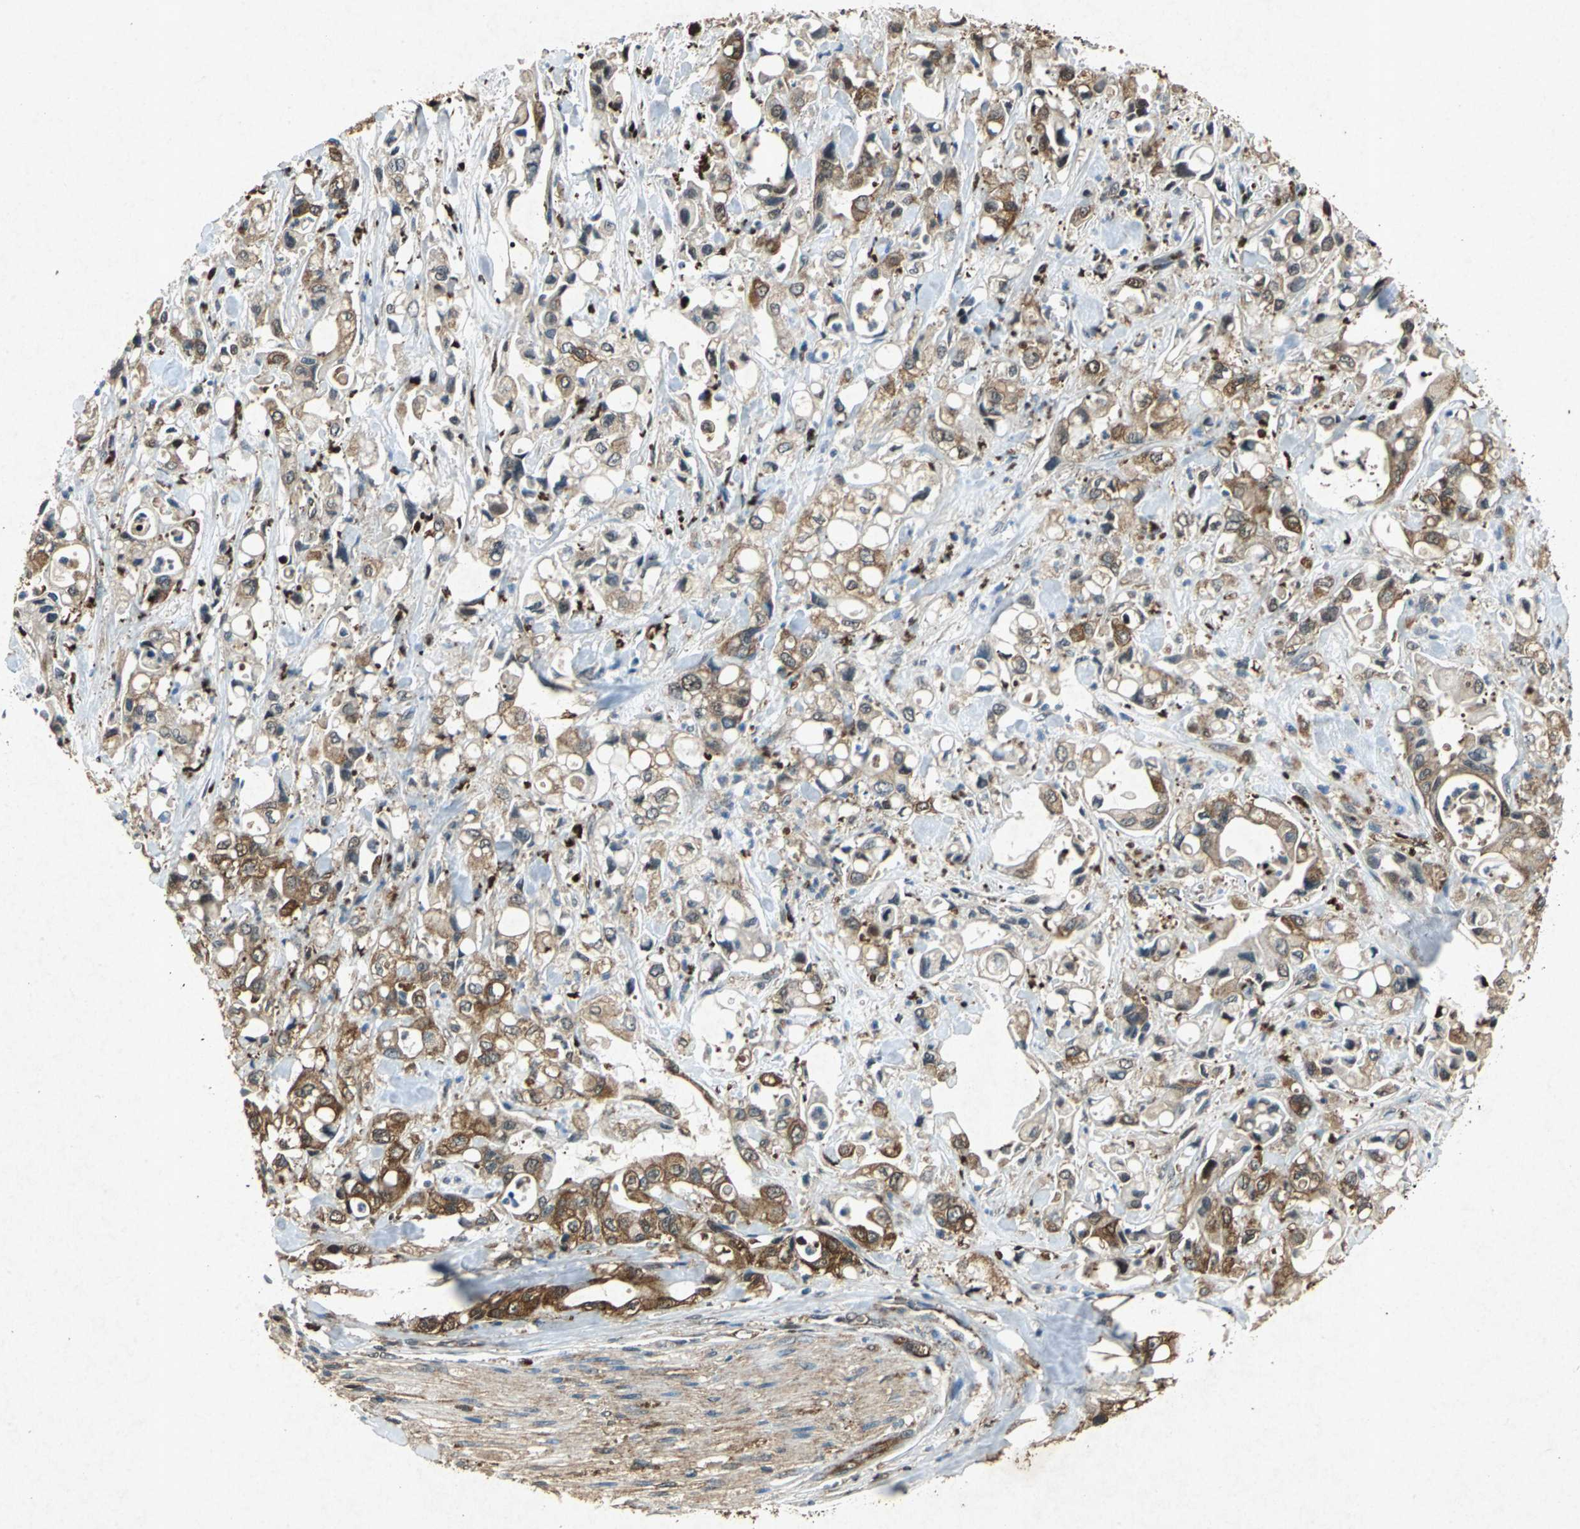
{"staining": {"intensity": "moderate", "quantity": ">75%", "location": "cytoplasmic/membranous"}, "tissue": "pancreatic cancer", "cell_type": "Tumor cells", "image_type": "cancer", "snomed": [{"axis": "morphology", "description": "Adenocarcinoma, NOS"}, {"axis": "topography", "description": "Pancreas"}], "caption": "This histopathology image demonstrates adenocarcinoma (pancreatic) stained with IHC to label a protein in brown. The cytoplasmic/membranous of tumor cells show moderate positivity for the protein. Nuclei are counter-stained blue.", "gene": "HSP90AB1", "patient": {"sex": "male", "age": 70}}